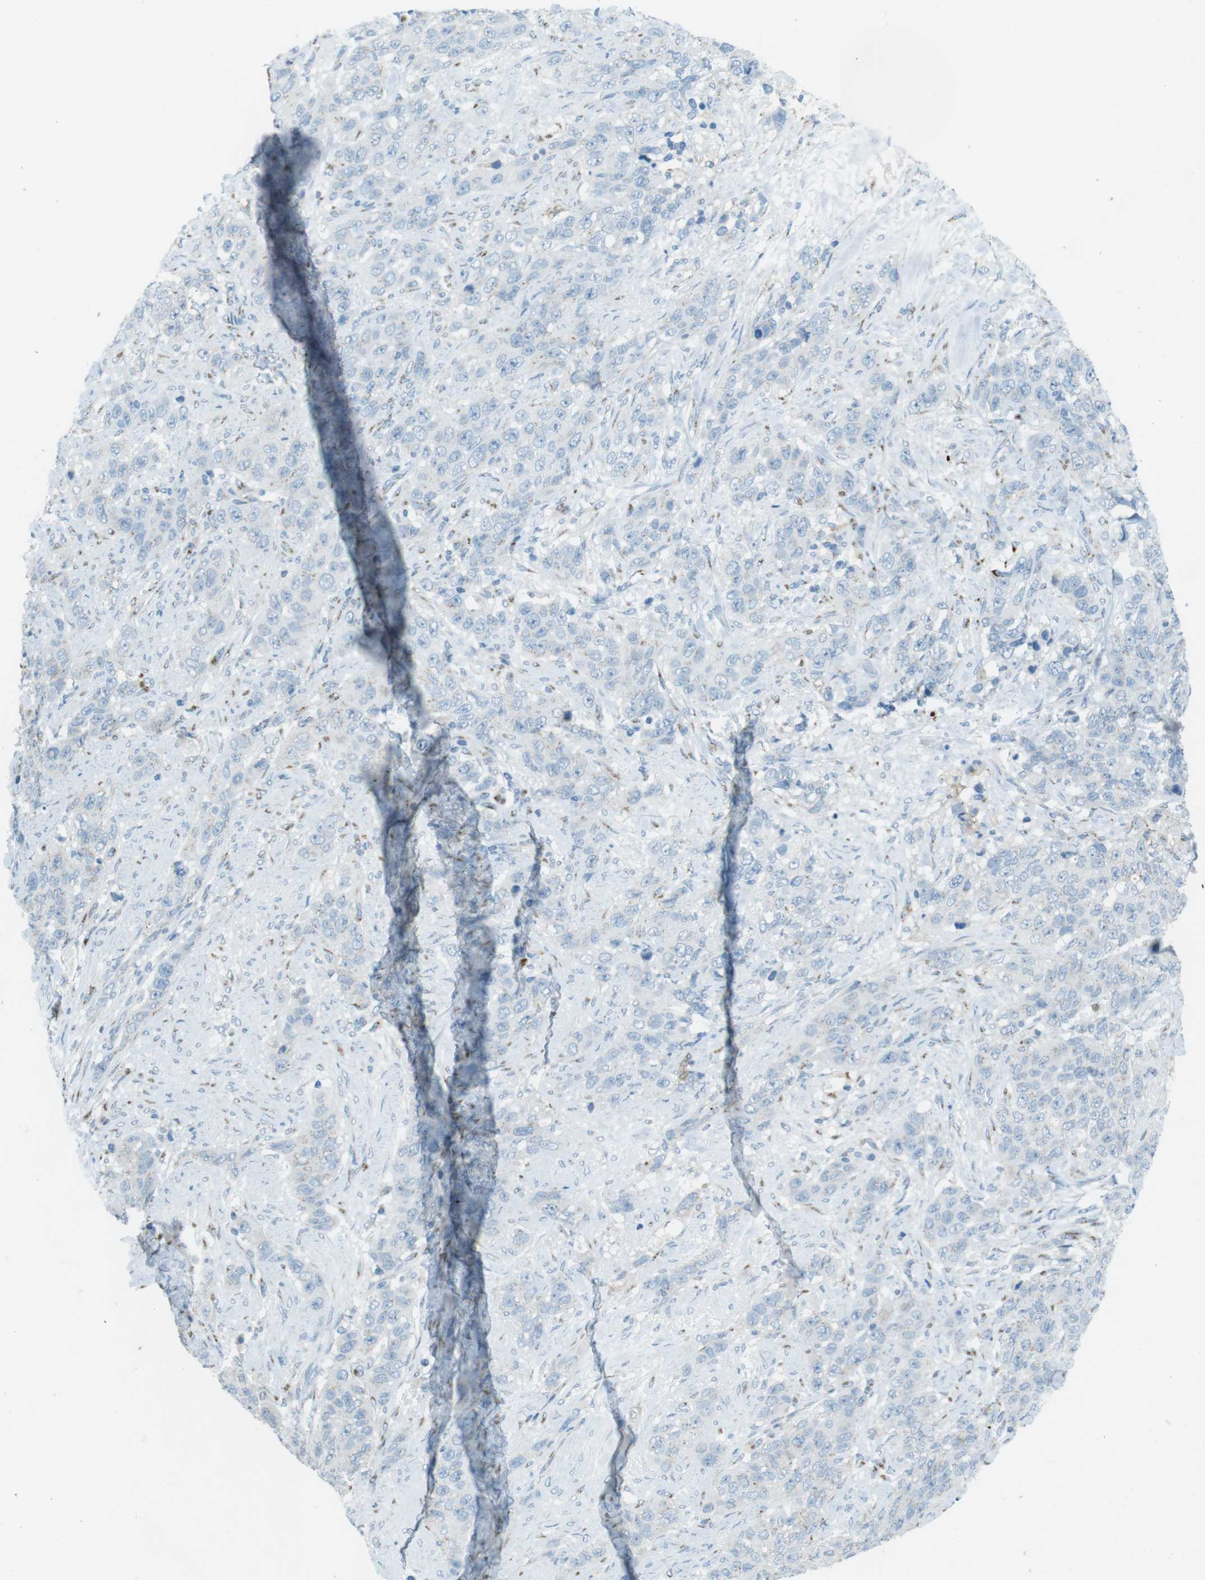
{"staining": {"intensity": "negative", "quantity": "none", "location": "none"}, "tissue": "stomach cancer", "cell_type": "Tumor cells", "image_type": "cancer", "snomed": [{"axis": "morphology", "description": "Adenocarcinoma, NOS"}, {"axis": "topography", "description": "Stomach"}], "caption": "IHC photomicrograph of neoplastic tissue: human stomach adenocarcinoma stained with DAB (3,3'-diaminobenzidine) shows no significant protein staining in tumor cells.", "gene": "TXNDC15", "patient": {"sex": "male", "age": 48}}